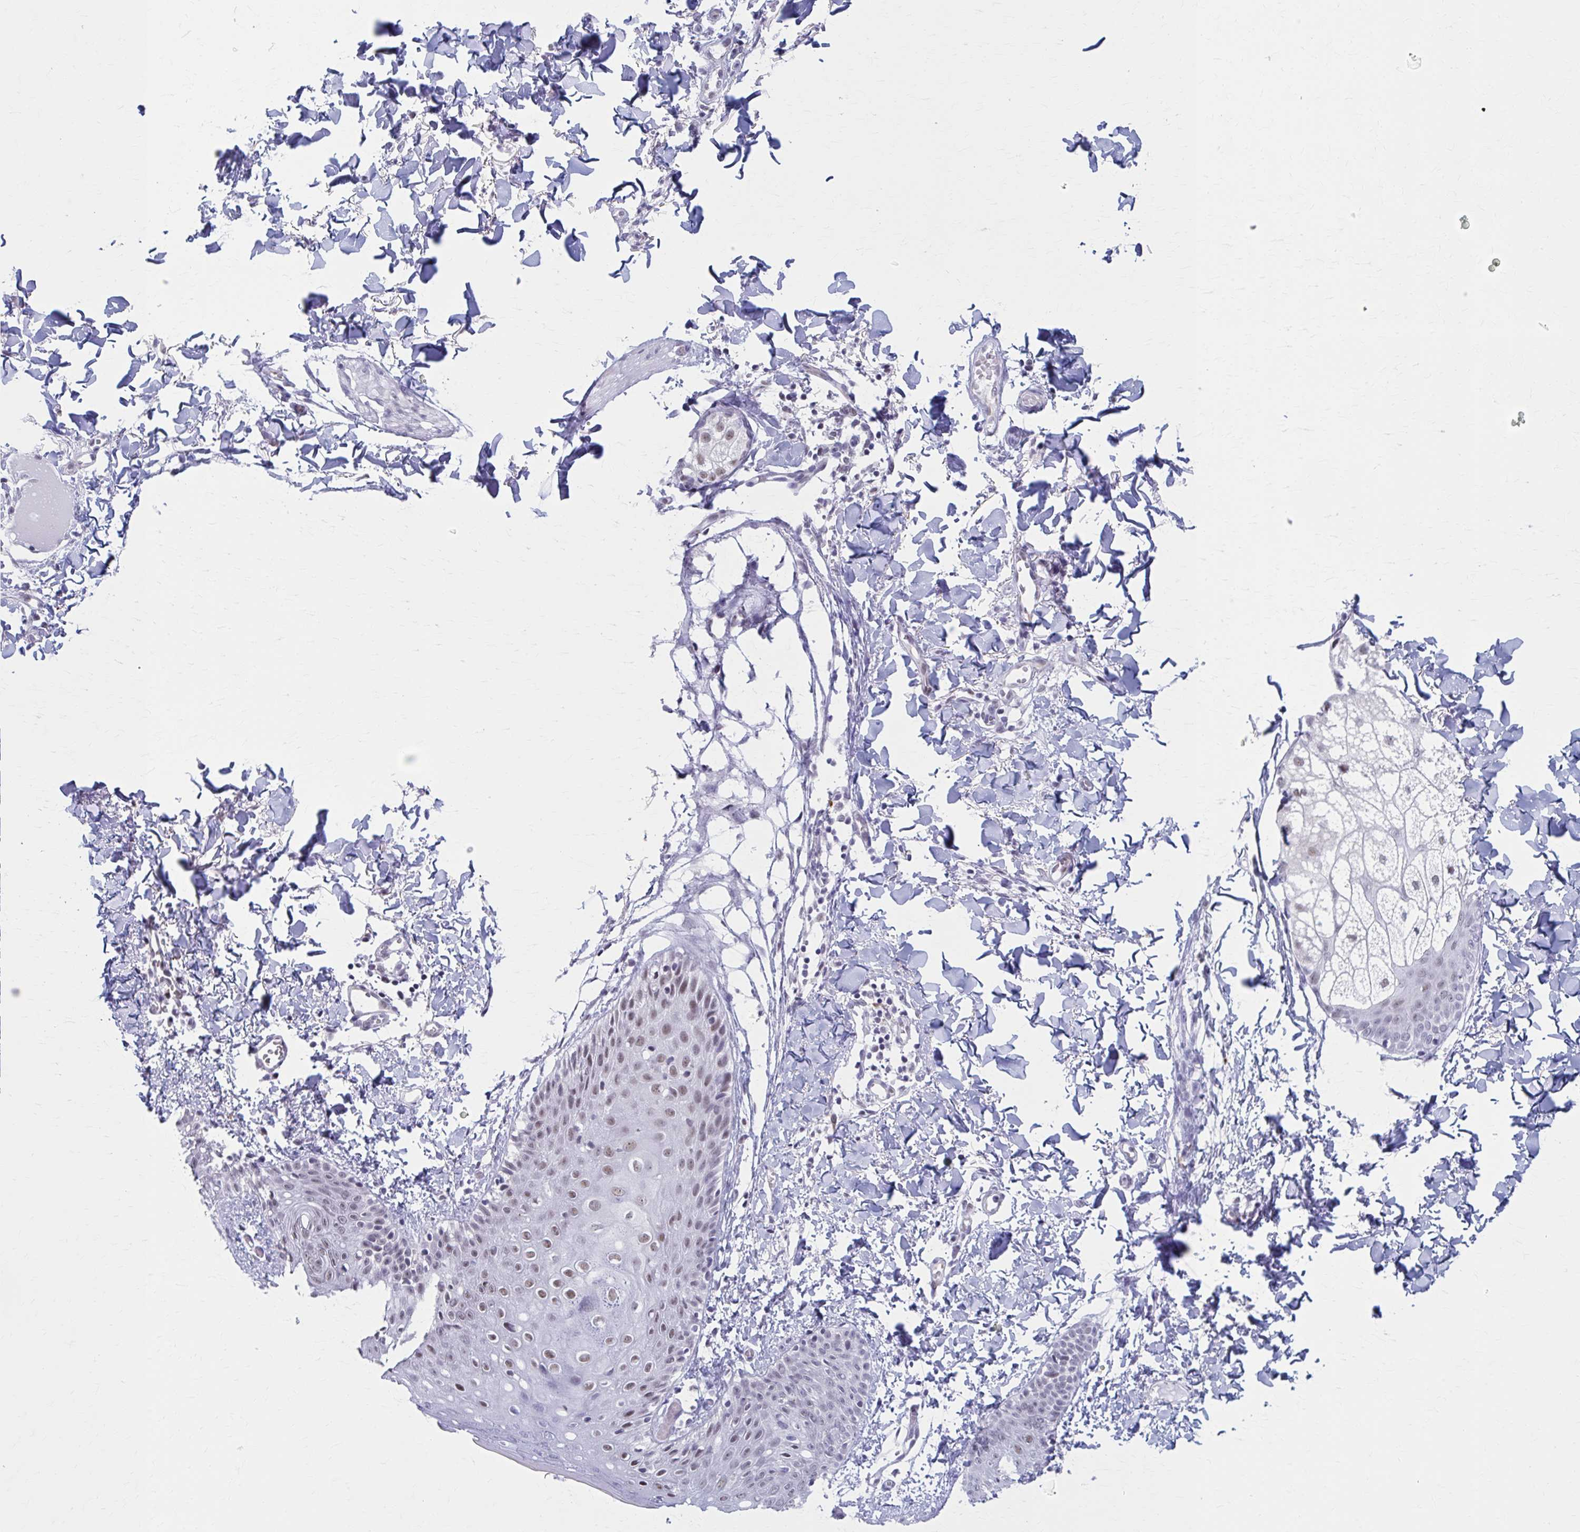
{"staining": {"intensity": "weak", "quantity": ">75%", "location": "nuclear"}, "tissue": "skin", "cell_type": "Fibroblasts", "image_type": "normal", "snomed": [{"axis": "morphology", "description": "Normal tissue, NOS"}, {"axis": "topography", "description": "Skin"}], "caption": "A brown stain highlights weak nuclear positivity of a protein in fibroblasts of unremarkable human skin. (brown staining indicates protein expression, while blue staining denotes nuclei).", "gene": "CCDC105", "patient": {"sex": "male", "age": 16}}